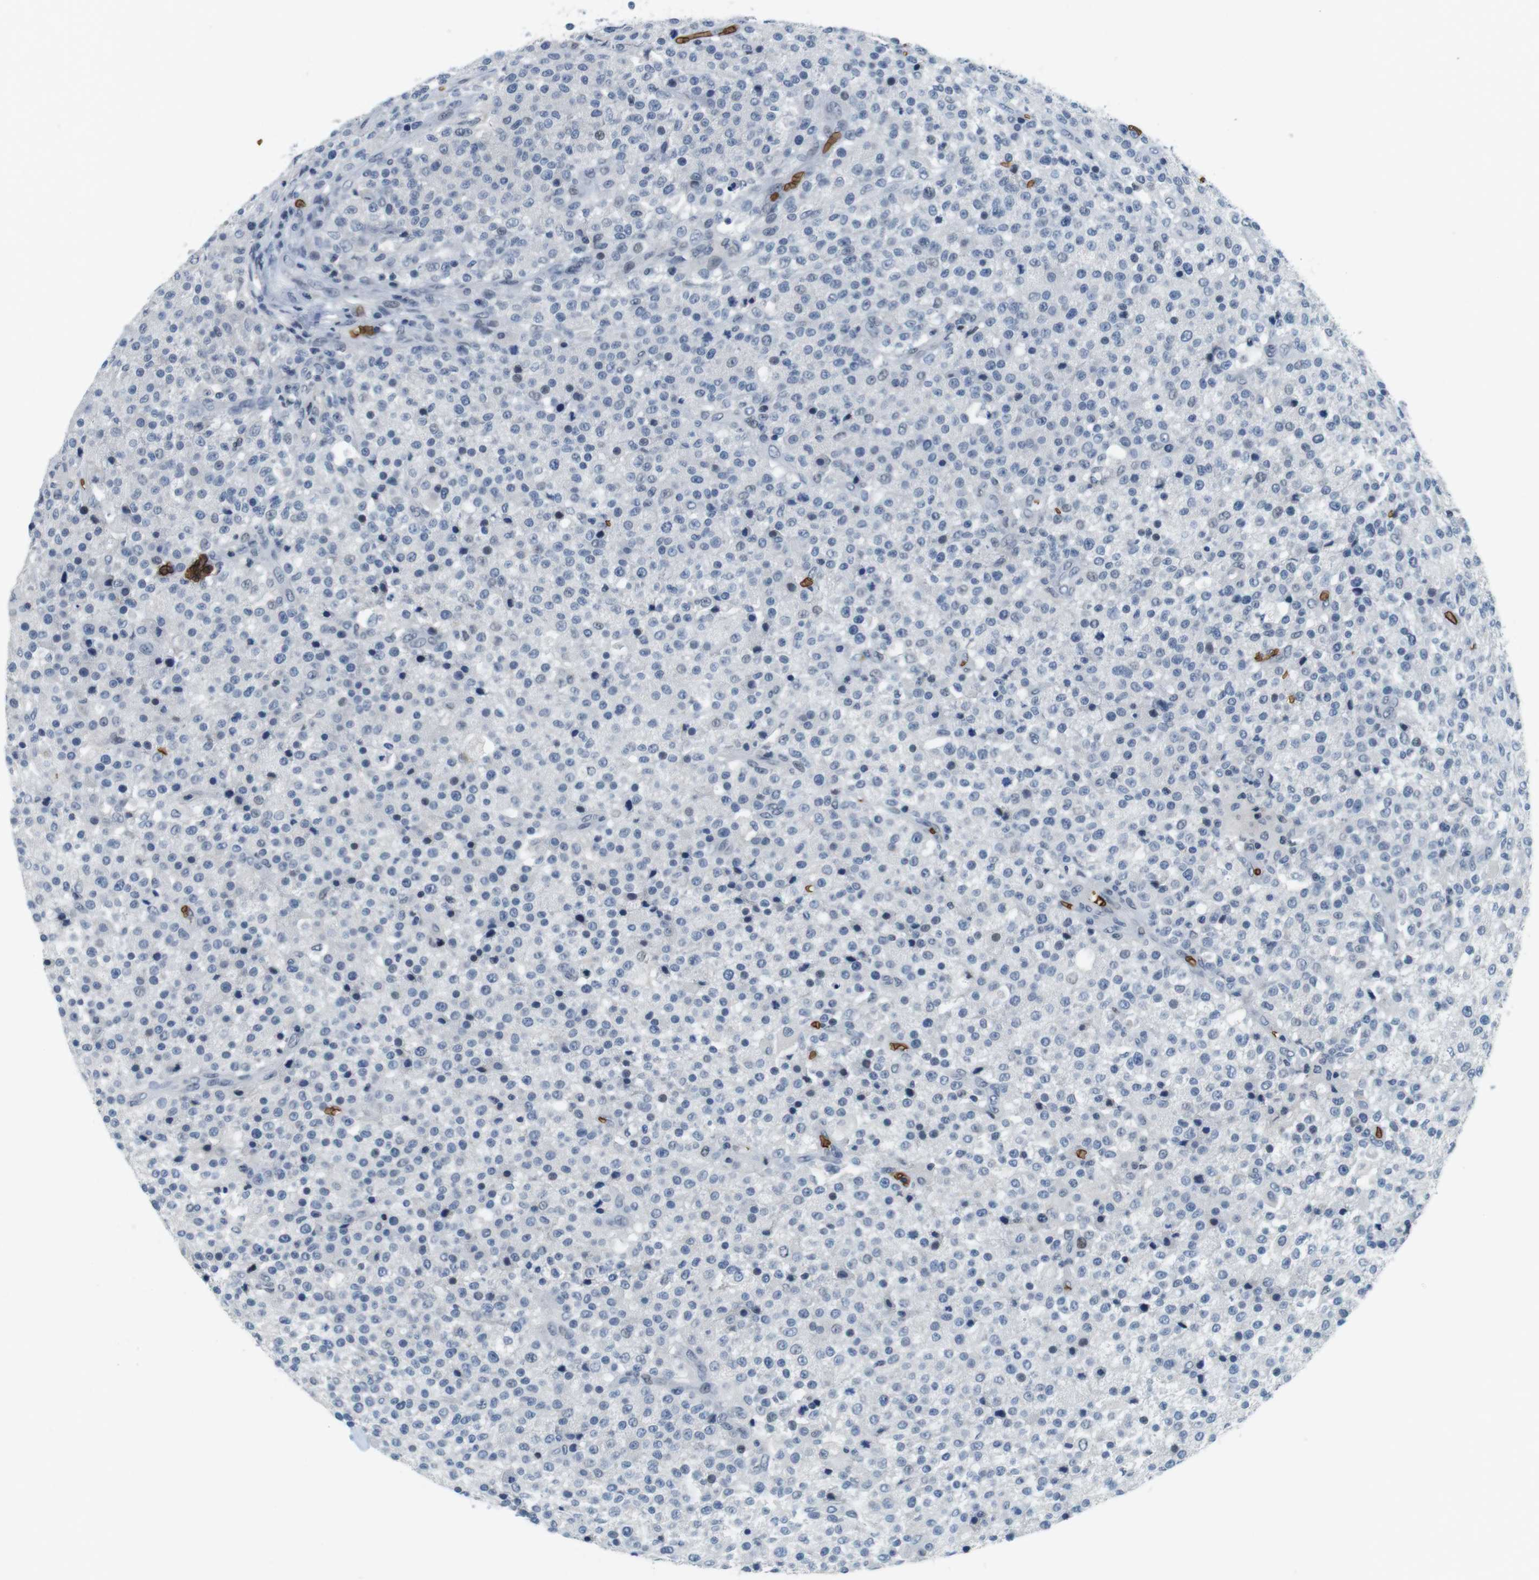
{"staining": {"intensity": "negative", "quantity": "none", "location": "none"}, "tissue": "testis cancer", "cell_type": "Tumor cells", "image_type": "cancer", "snomed": [{"axis": "morphology", "description": "Seminoma, NOS"}, {"axis": "topography", "description": "Testis"}], "caption": "This photomicrograph is of testis cancer stained with immunohistochemistry (IHC) to label a protein in brown with the nuclei are counter-stained blue. There is no expression in tumor cells.", "gene": "SLC4A1", "patient": {"sex": "male", "age": 59}}